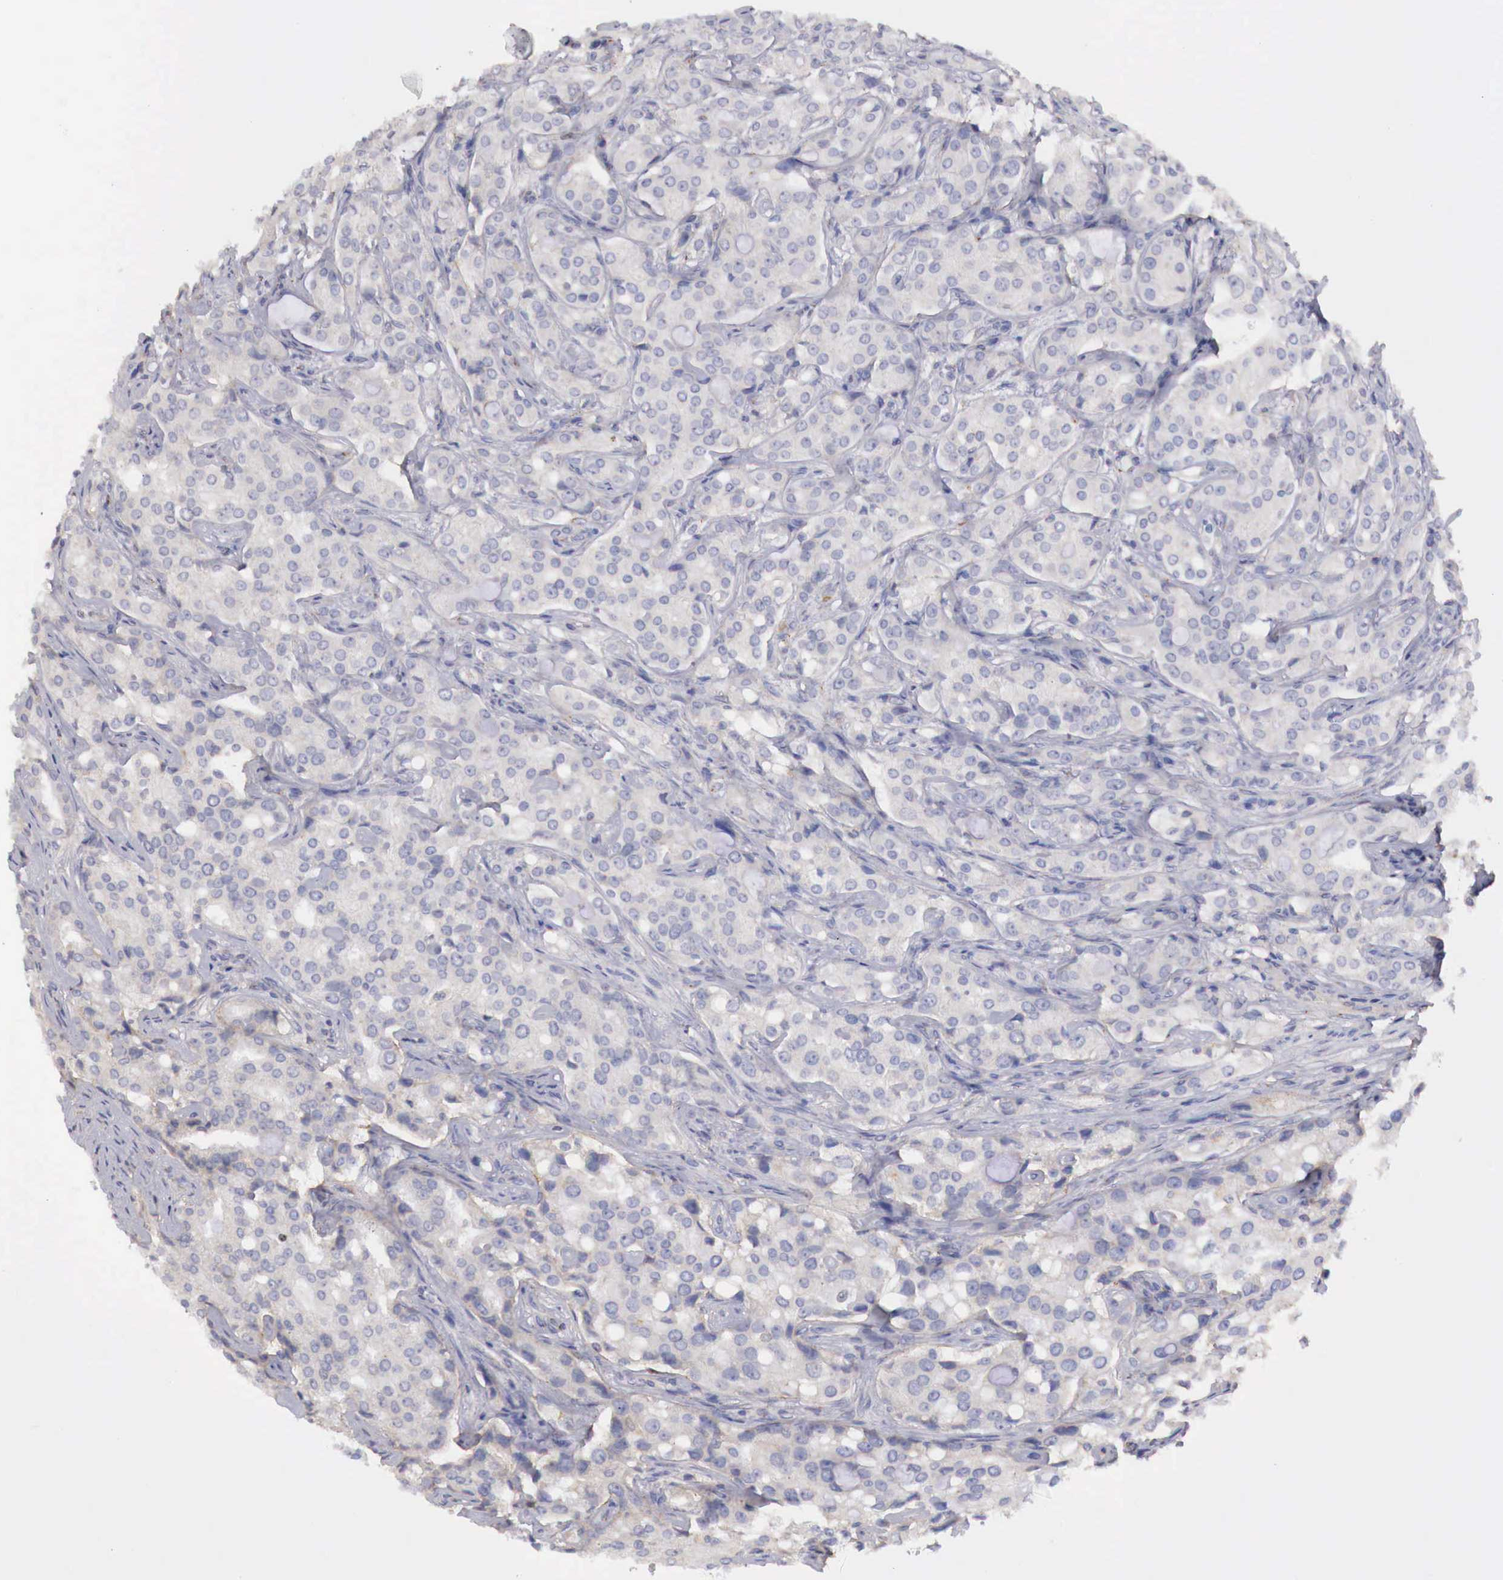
{"staining": {"intensity": "negative", "quantity": "none", "location": "none"}, "tissue": "prostate cancer", "cell_type": "Tumor cells", "image_type": "cancer", "snomed": [{"axis": "morphology", "description": "Adenocarcinoma, Medium grade"}, {"axis": "topography", "description": "Prostate"}], "caption": "This micrograph is of prostate adenocarcinoma (medium-grade) stained with immunohistochemistry (IHC) to label a protein in brown with the nuclei are counter-stained blue. There is no staining in tumor cells.", "gene": "KLHDC7B", "patient": {"sex": "male", "age": 72}}